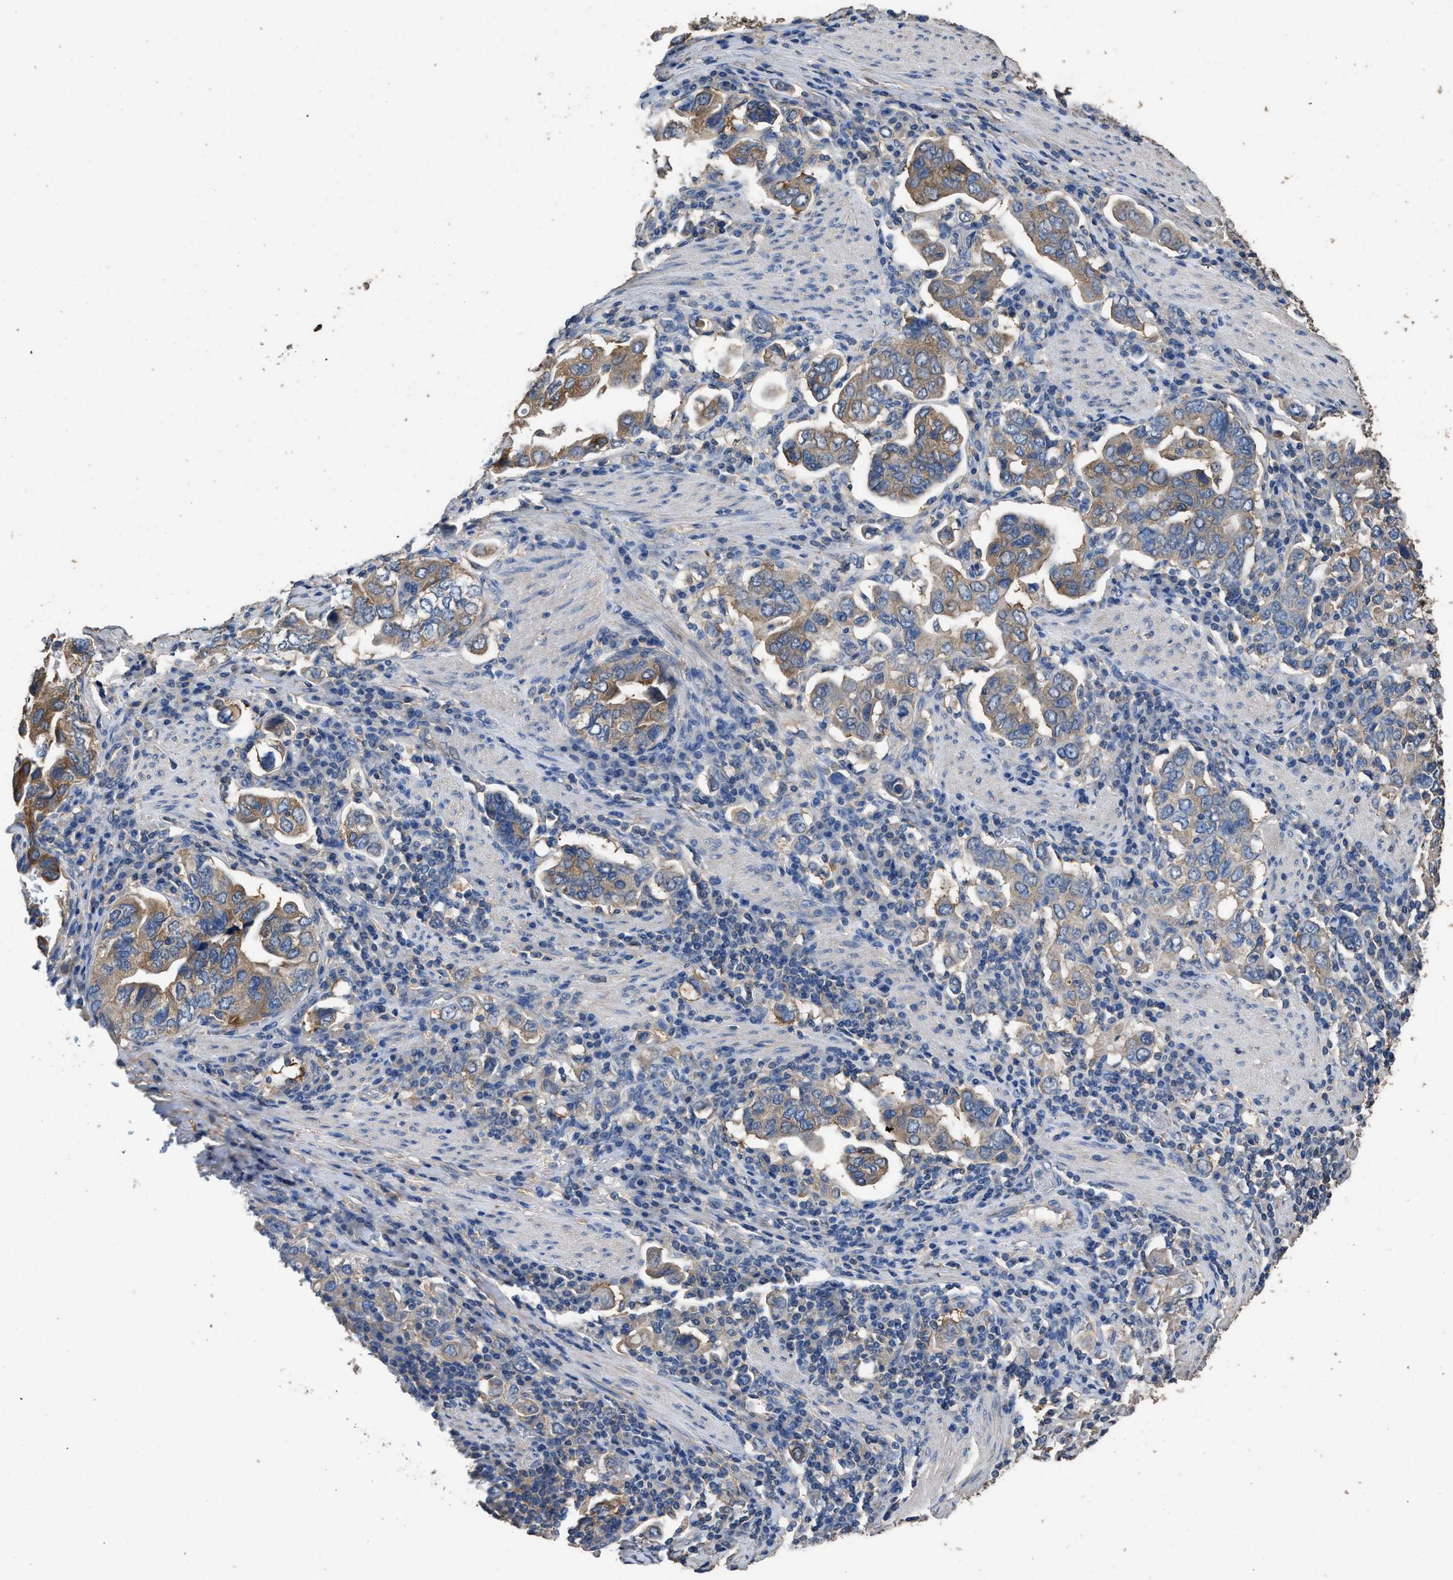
{"staining": {"intensity": "weak", "quantity": ">75%", "location": "cytoplasmic/membranous"}, "tissue": "stomach cancer", "cell_type": "Tumor cells", "image_type": "cancer", "snomed": [{"axis": "morphology", "description": "Adenocarcinoma, NOS"}, {"axis": "topography", "description": "Stomach, upper"}], "caption": "Stomach cancer stained for a protein (brown) reveals weak cytoplasmic/membranous positive staining in approximately >75% of tumor cells.", "gene": "ITSN1", "patient": {"sex": "male", "age": 62}}